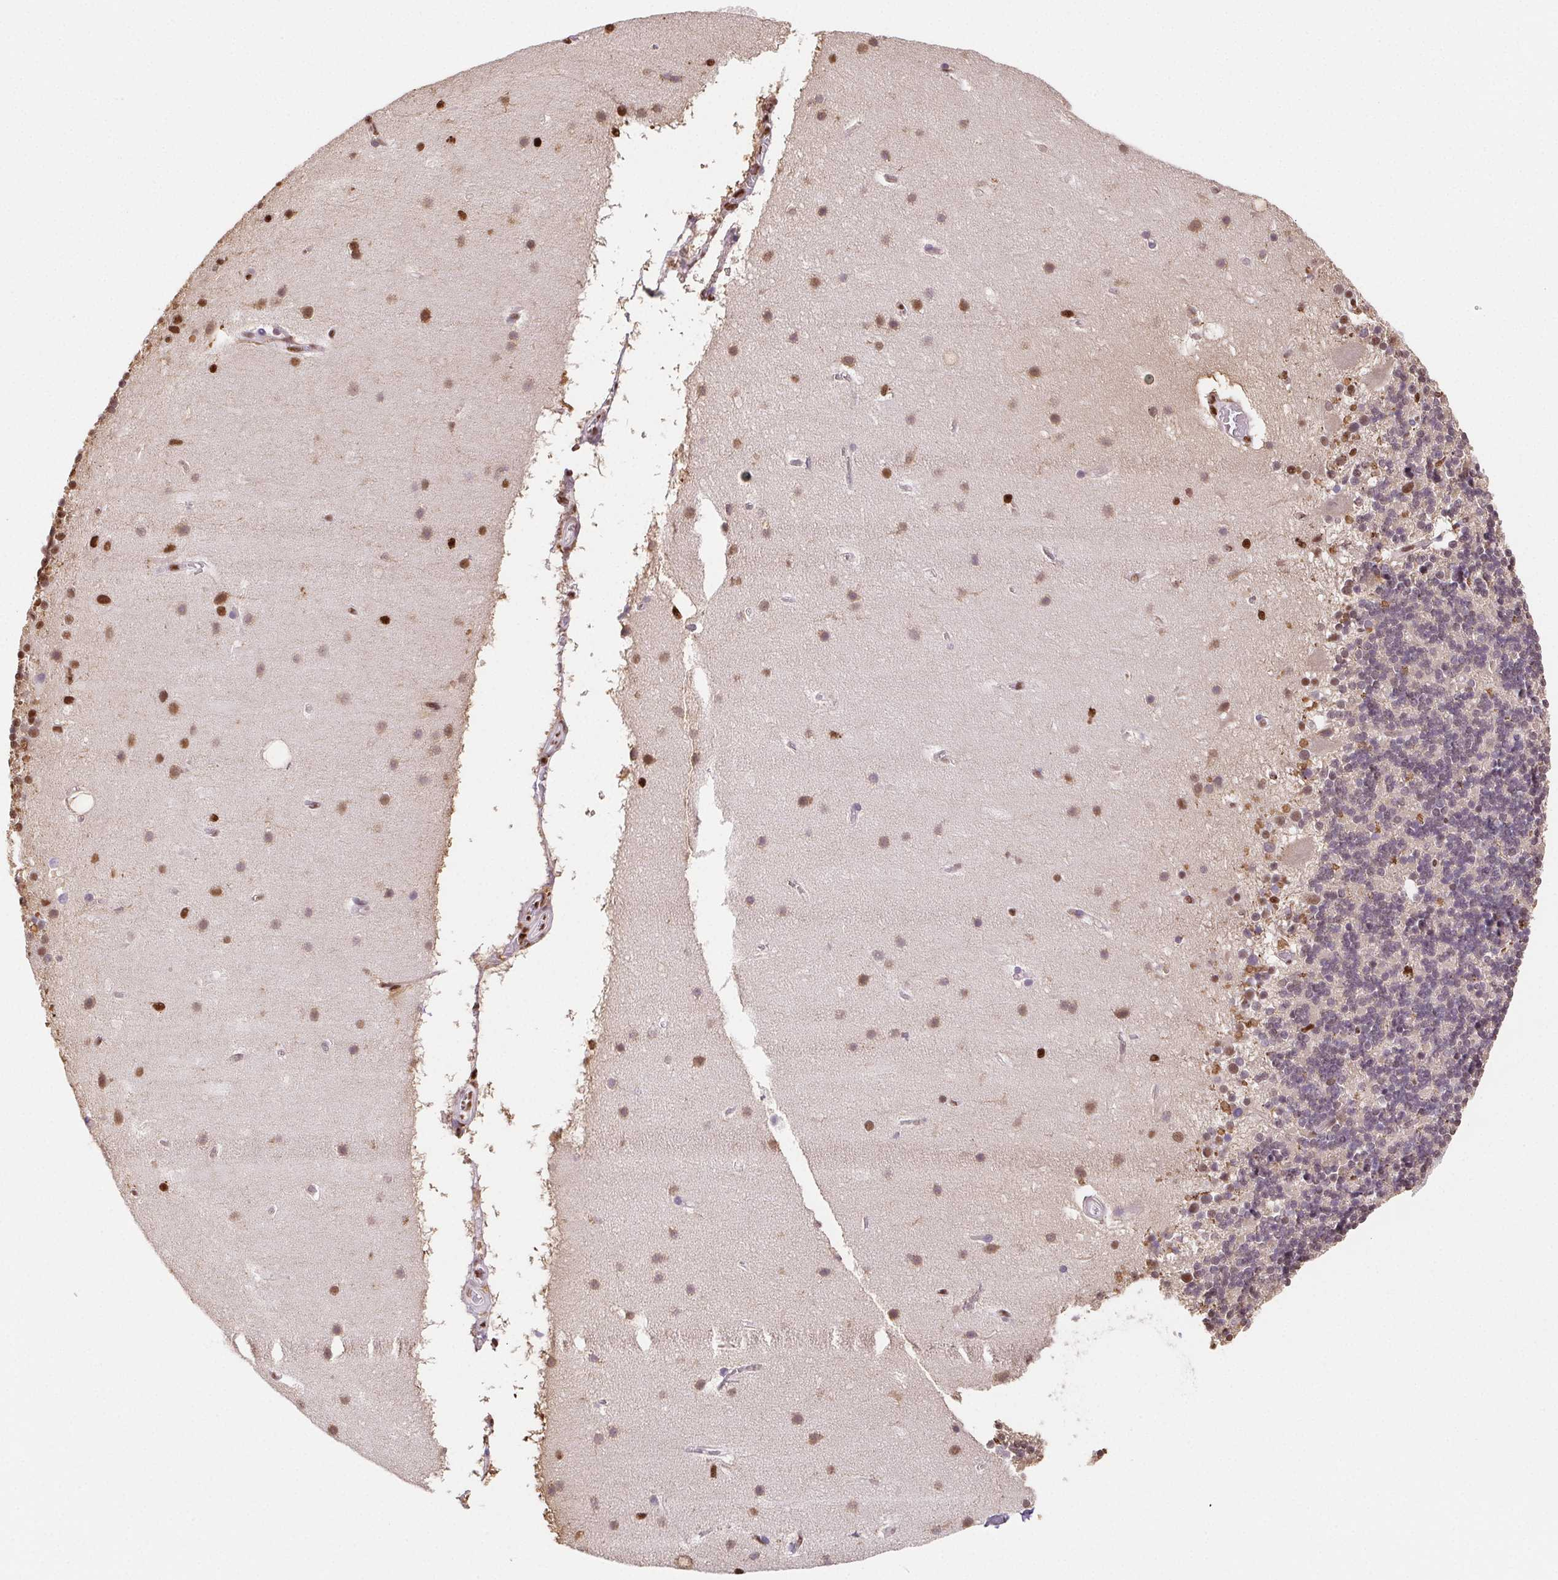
{"staining": {"intensity": "weak", "quantity": "25%-75%", "location": "nuclear"}, "tissue": "cerebellum", "cell_type": "Cells in granular layer", "image_type": "normal", "snomed": [{"axis": "morphology", "description": "Normal tissue, NOS"}, {"axis": "topography", "description": "Cerebellum"}], "caption": "Approximately 25%-75% of cells in granular layer in normal cerebellum exhibit weak nuclear protein positivity as visualized by brown immunohistochemical staining.", "gene": "SETSIP", "patient": {"sex": "male", "age": 70}}